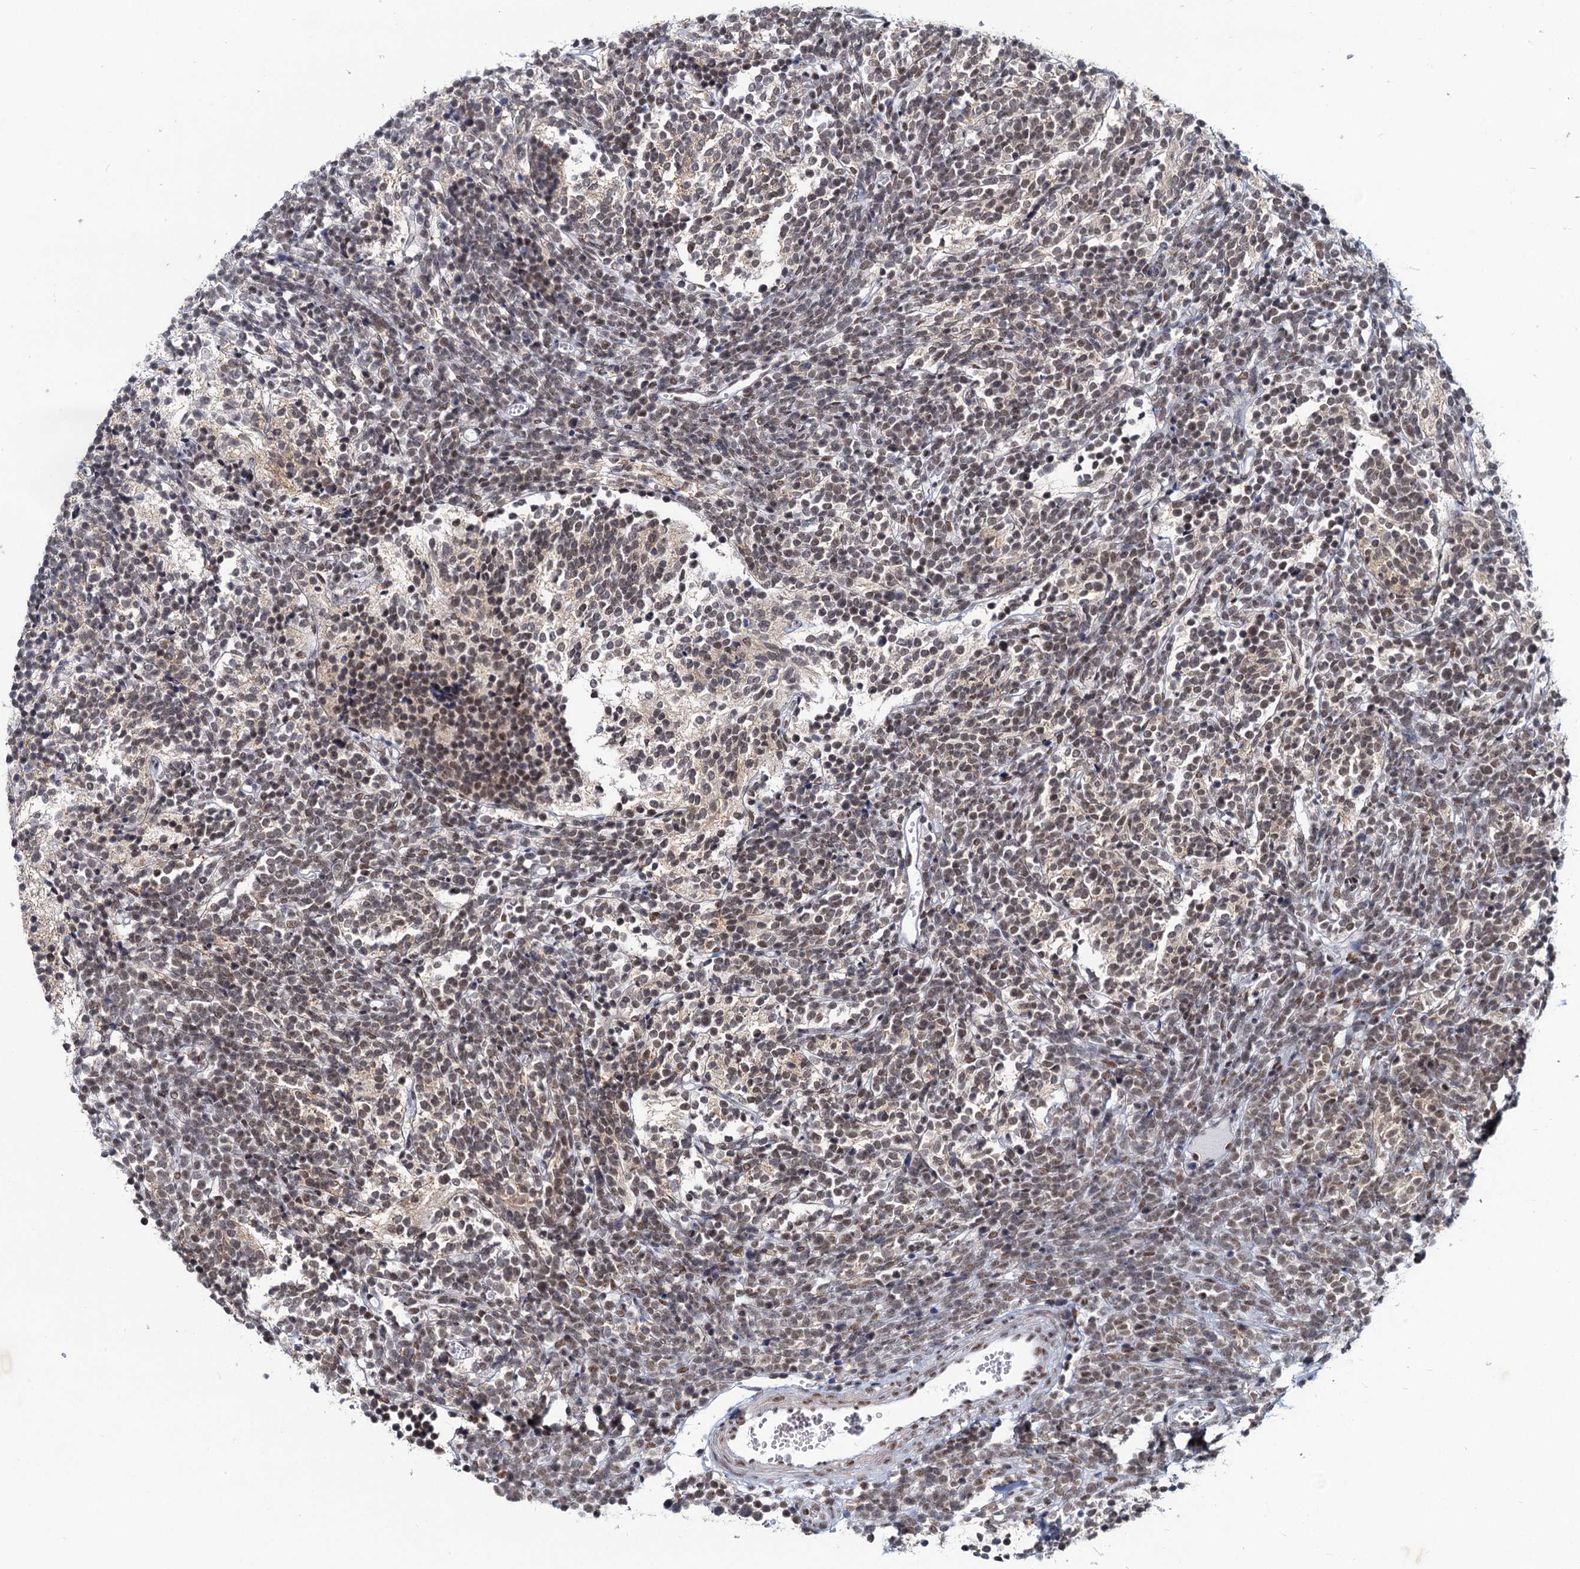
{"staining": {"intensity": "moderate", "quantity": ">75%", "location": "nuclear"}, "tissue": "glioma", "cell_type": "Tumor cells", "image_type": "cancer", "snomed": [{"axis": "morphology", "description": "Glioma, malignant, Low grade"}, {"axis": "topography", "description": "Brain"}], "caption": "Glioma tissue exhibits moderate nuclear staining in approximately >75% of tumor cells, visualized by immunohistochemistry.", "gene": "METTL14", "patient": {"sex": "female", "age": 1}}